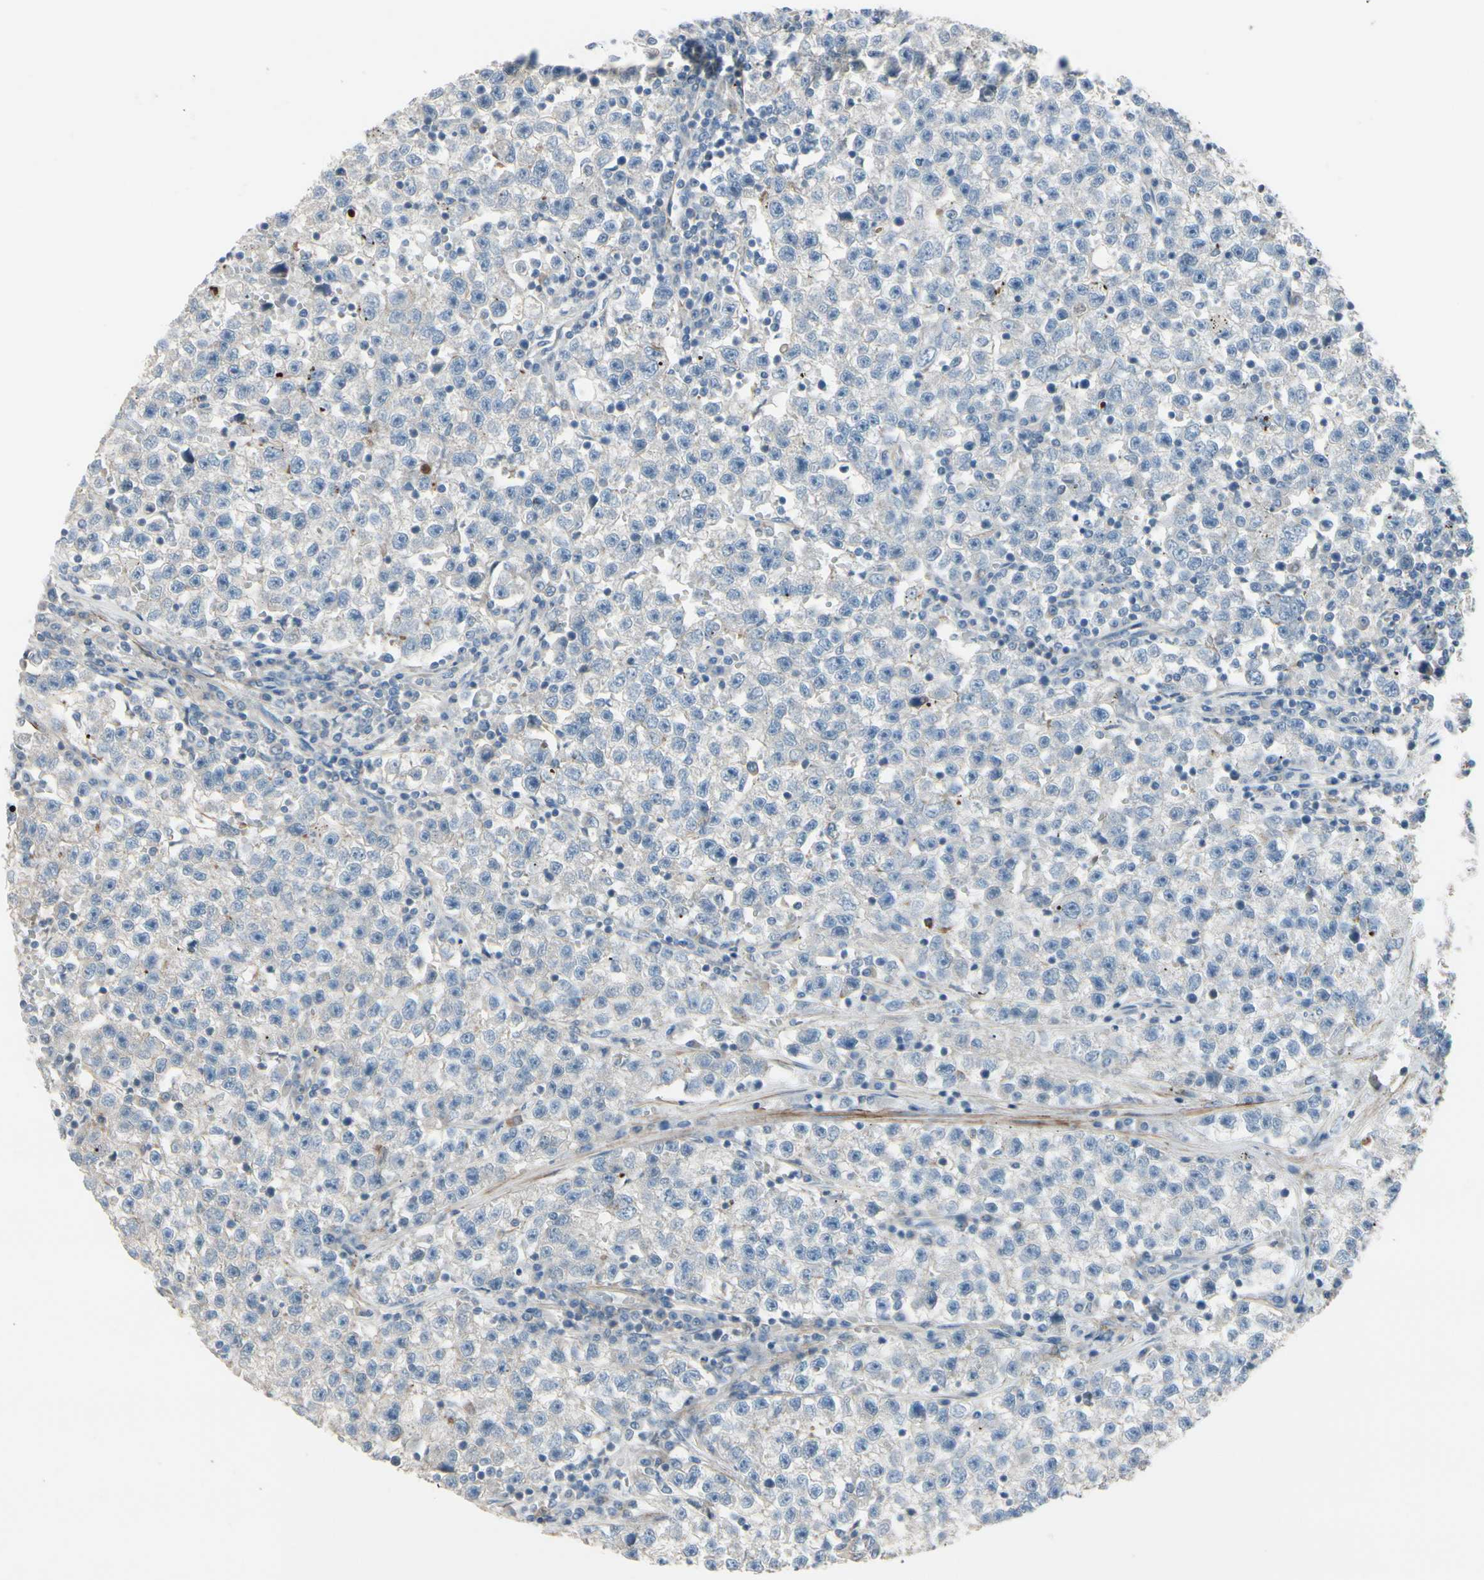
{"staining": {"intensity": "negative", "quantity": "none", "location": "none"}, "tissue": "testis cancer", "cell_type": "Tumor cells", "image_type": "cancer", "snomed": [{"axis": "morphology", "description": "Seminoma, NOS"}, {"axis": "topography", "description": "Testis"}], "caption": "This image is of seminoma (testis) stained with immunohistochemistry (IHC) to label a protein in brown with the nuclei are counter-stained blue. There is no positivity in tumor cells.", "gene": "TPM1", "patient": {"sex": "male", "age": 22}}